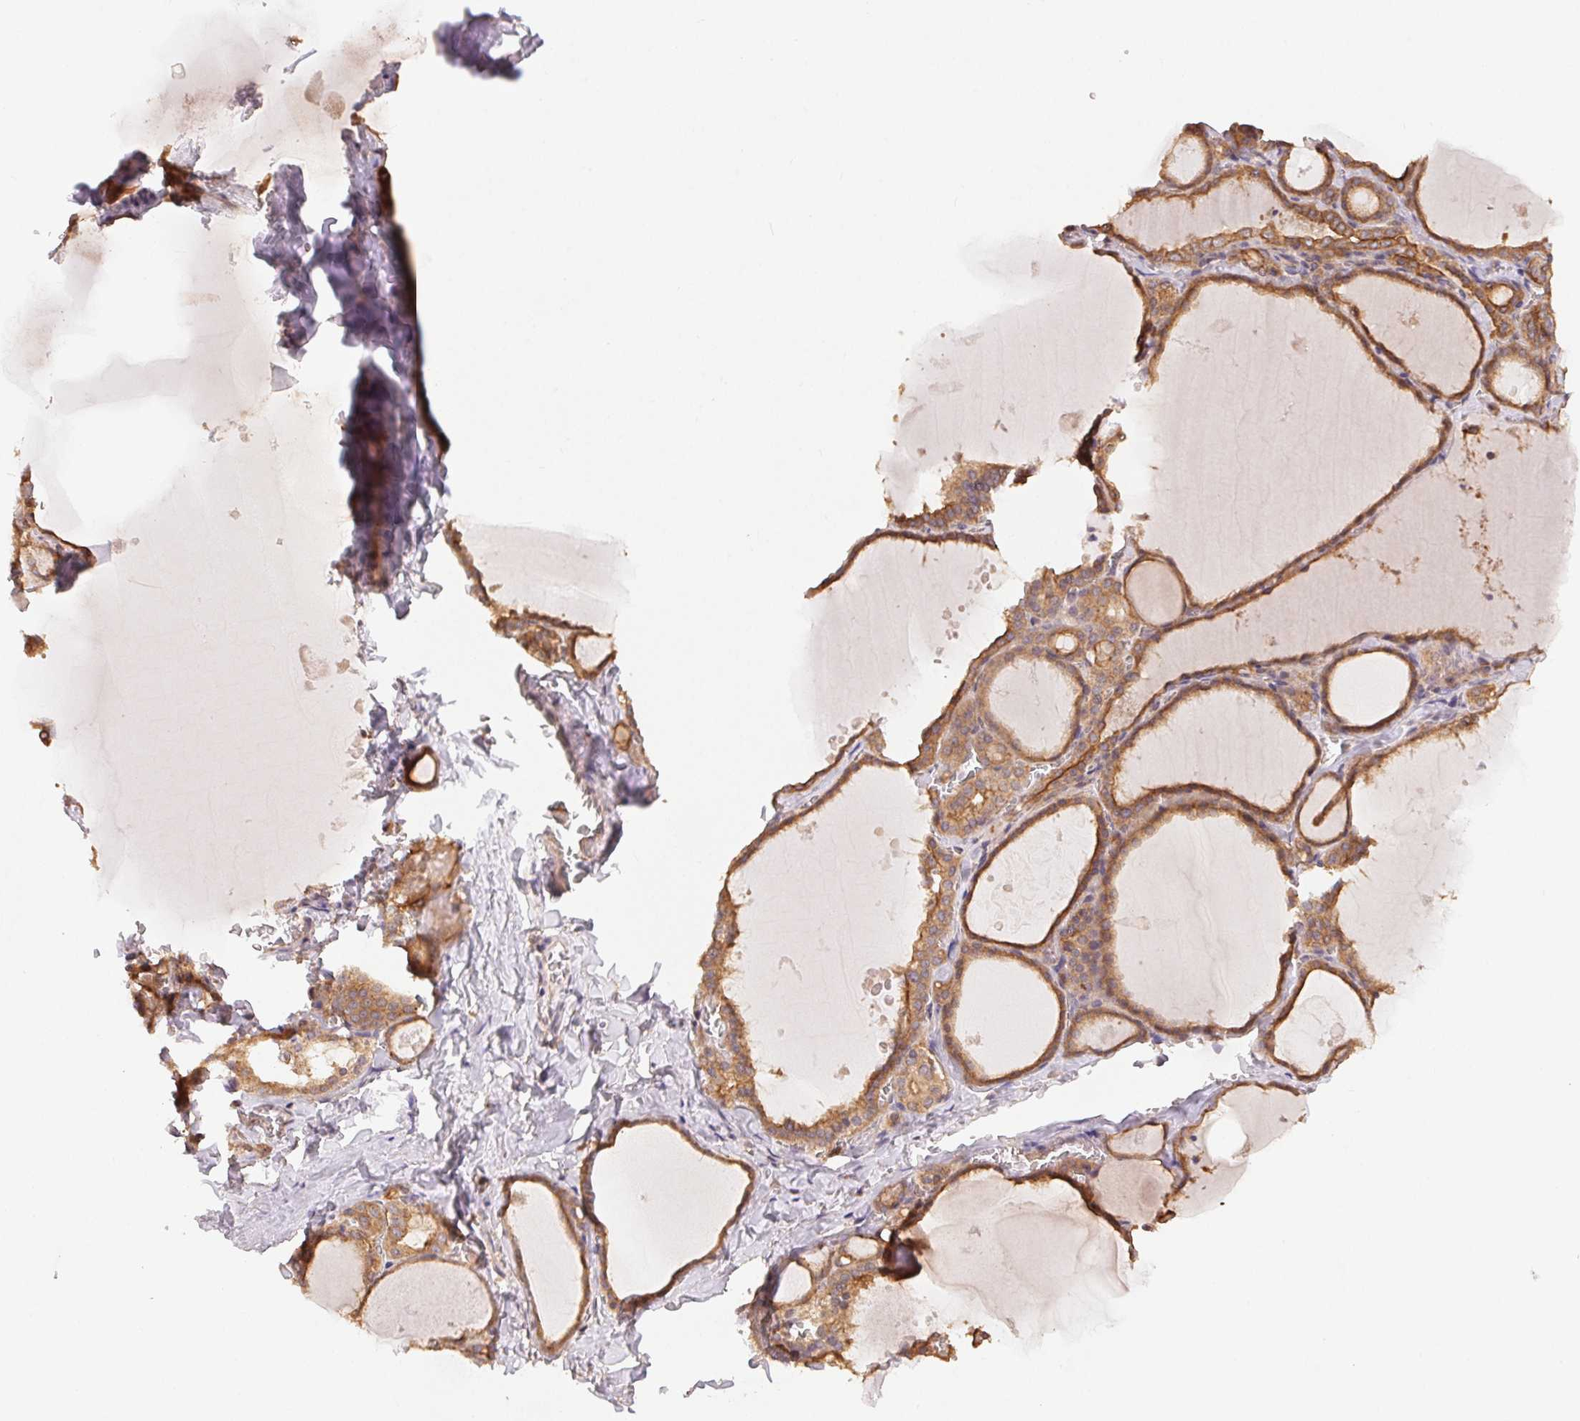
{"staining": {"intensity": "strong", "quantity": ">75%", "location": "cytoplasmic/membranous"}, "tissue": "thyroid gland", "cell_type": "Glandular cells", "image_type": "normal", "snomed": [{"axis": "morphology", "description": "Normal tissue, NOS"}, {"axis": "topography", "description": "Thyroid gland"}], "caption": "A brown stain shows strong cytoplasmic/membranous staining of a protein in glandular cells of unremarkable human thyroid gland. The protein is stained brown, and the nuclei are stained in blue (DAB (3,3'-diaminobenzidine) IHC with brightfield microscopy, high magnification).", "gene": "MAPKAPK2", "patient": {"sex": "male", "age": 56}}